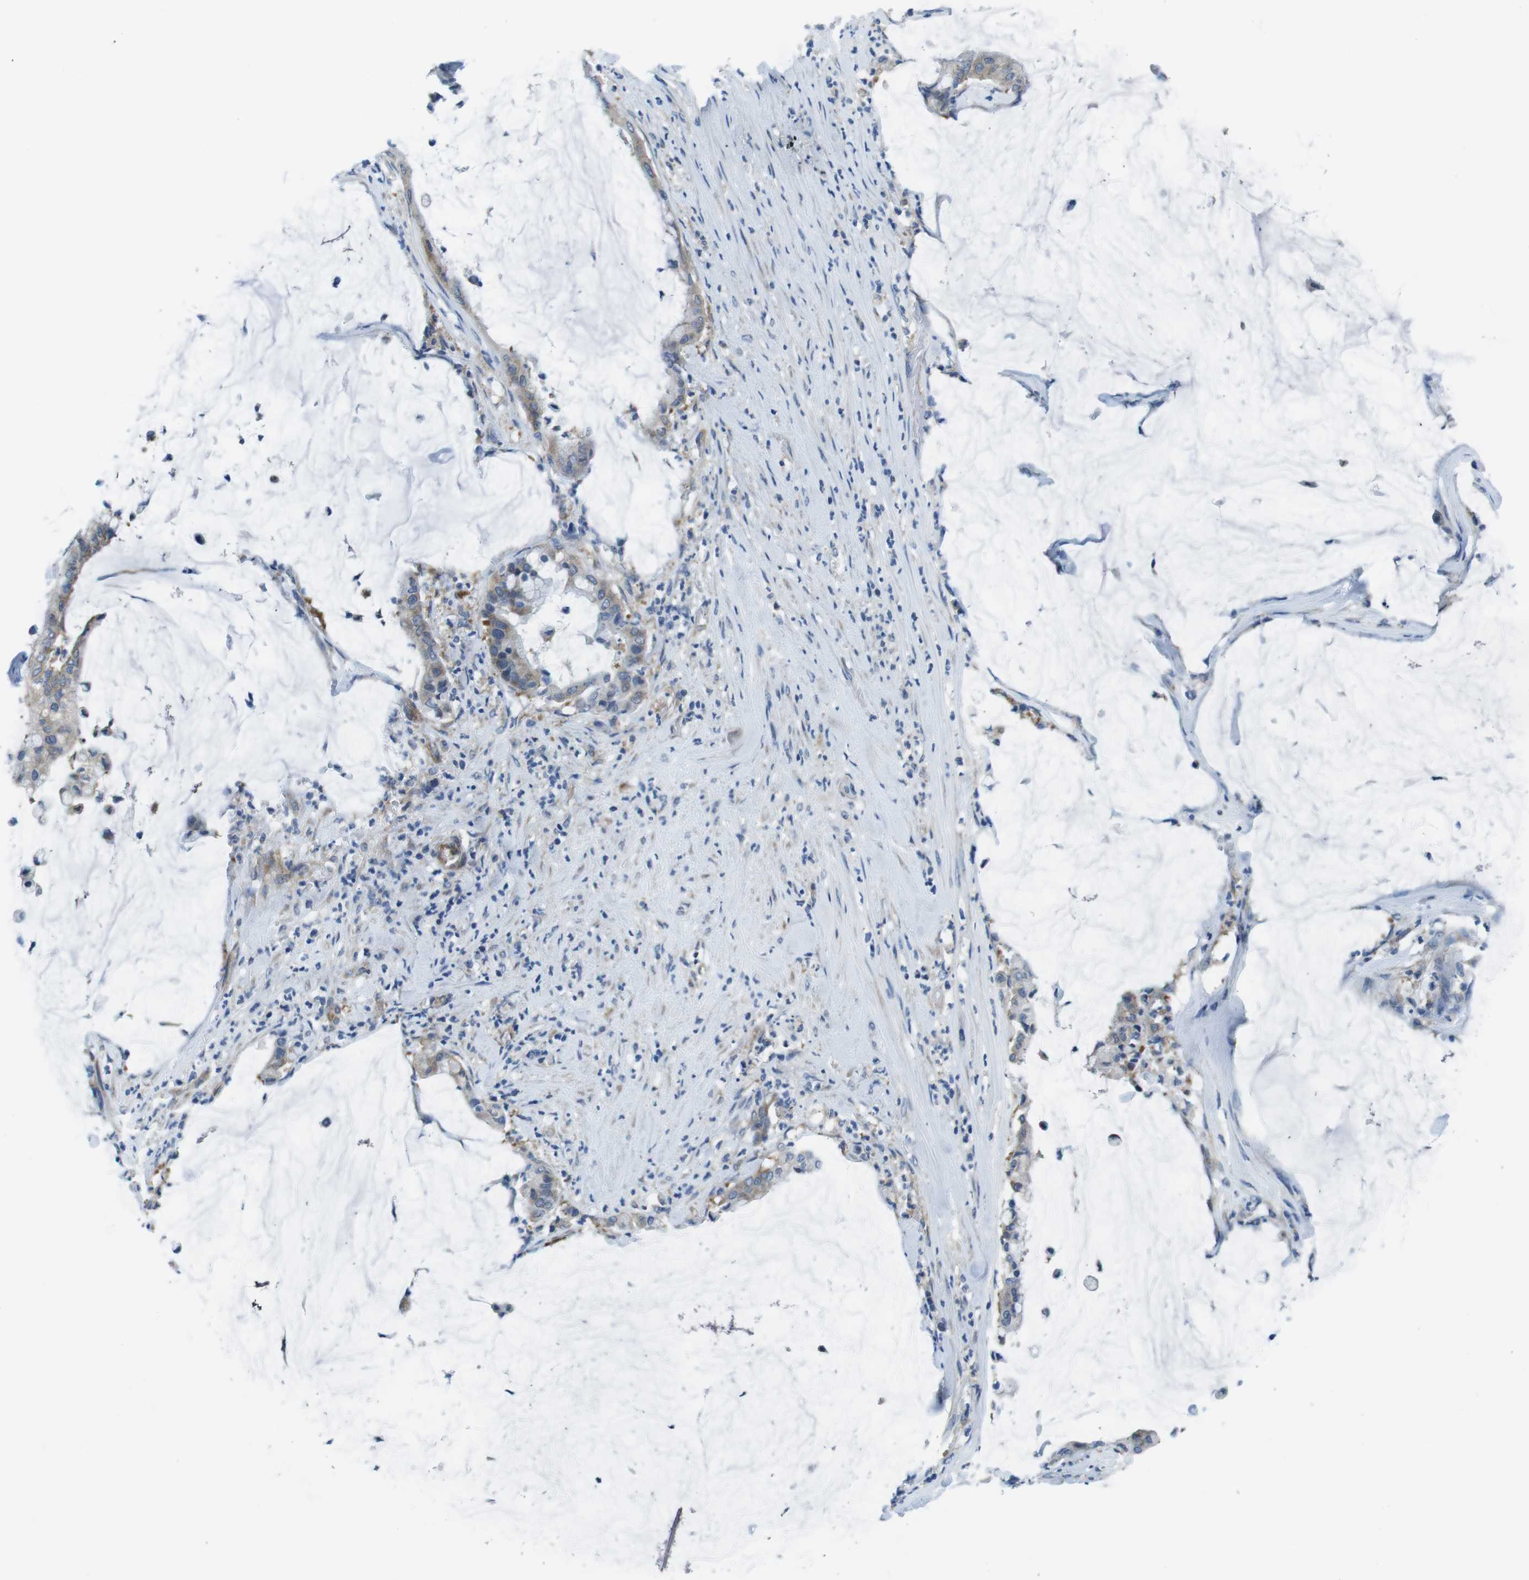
{"staining": {"intensity": "weak", "quantity": ">75%", "location": "cytoplasmic/membranous"}, "tissue": "pancreatic cancer", "cell_type": "Tumor cells", "image_type": "cancer", "snomed": [{"axis": "morphology", "description": "Adenocarcinoma, NOS"}, {"axis": "topography", "description": "Pancreas"}], "caption": "A micrograph of human adenocarcinoma (pancreatic) stained for a protein reveals weak cytoplasmic/membranous brown staining in tumor cells. The staining is performed using DAB brown chromogen to label protein expression. The nuclei are counter-stained blue using hematoxylin.", "gene": "EIF2B5", "patient": {"sex": "male", "age": 41}}